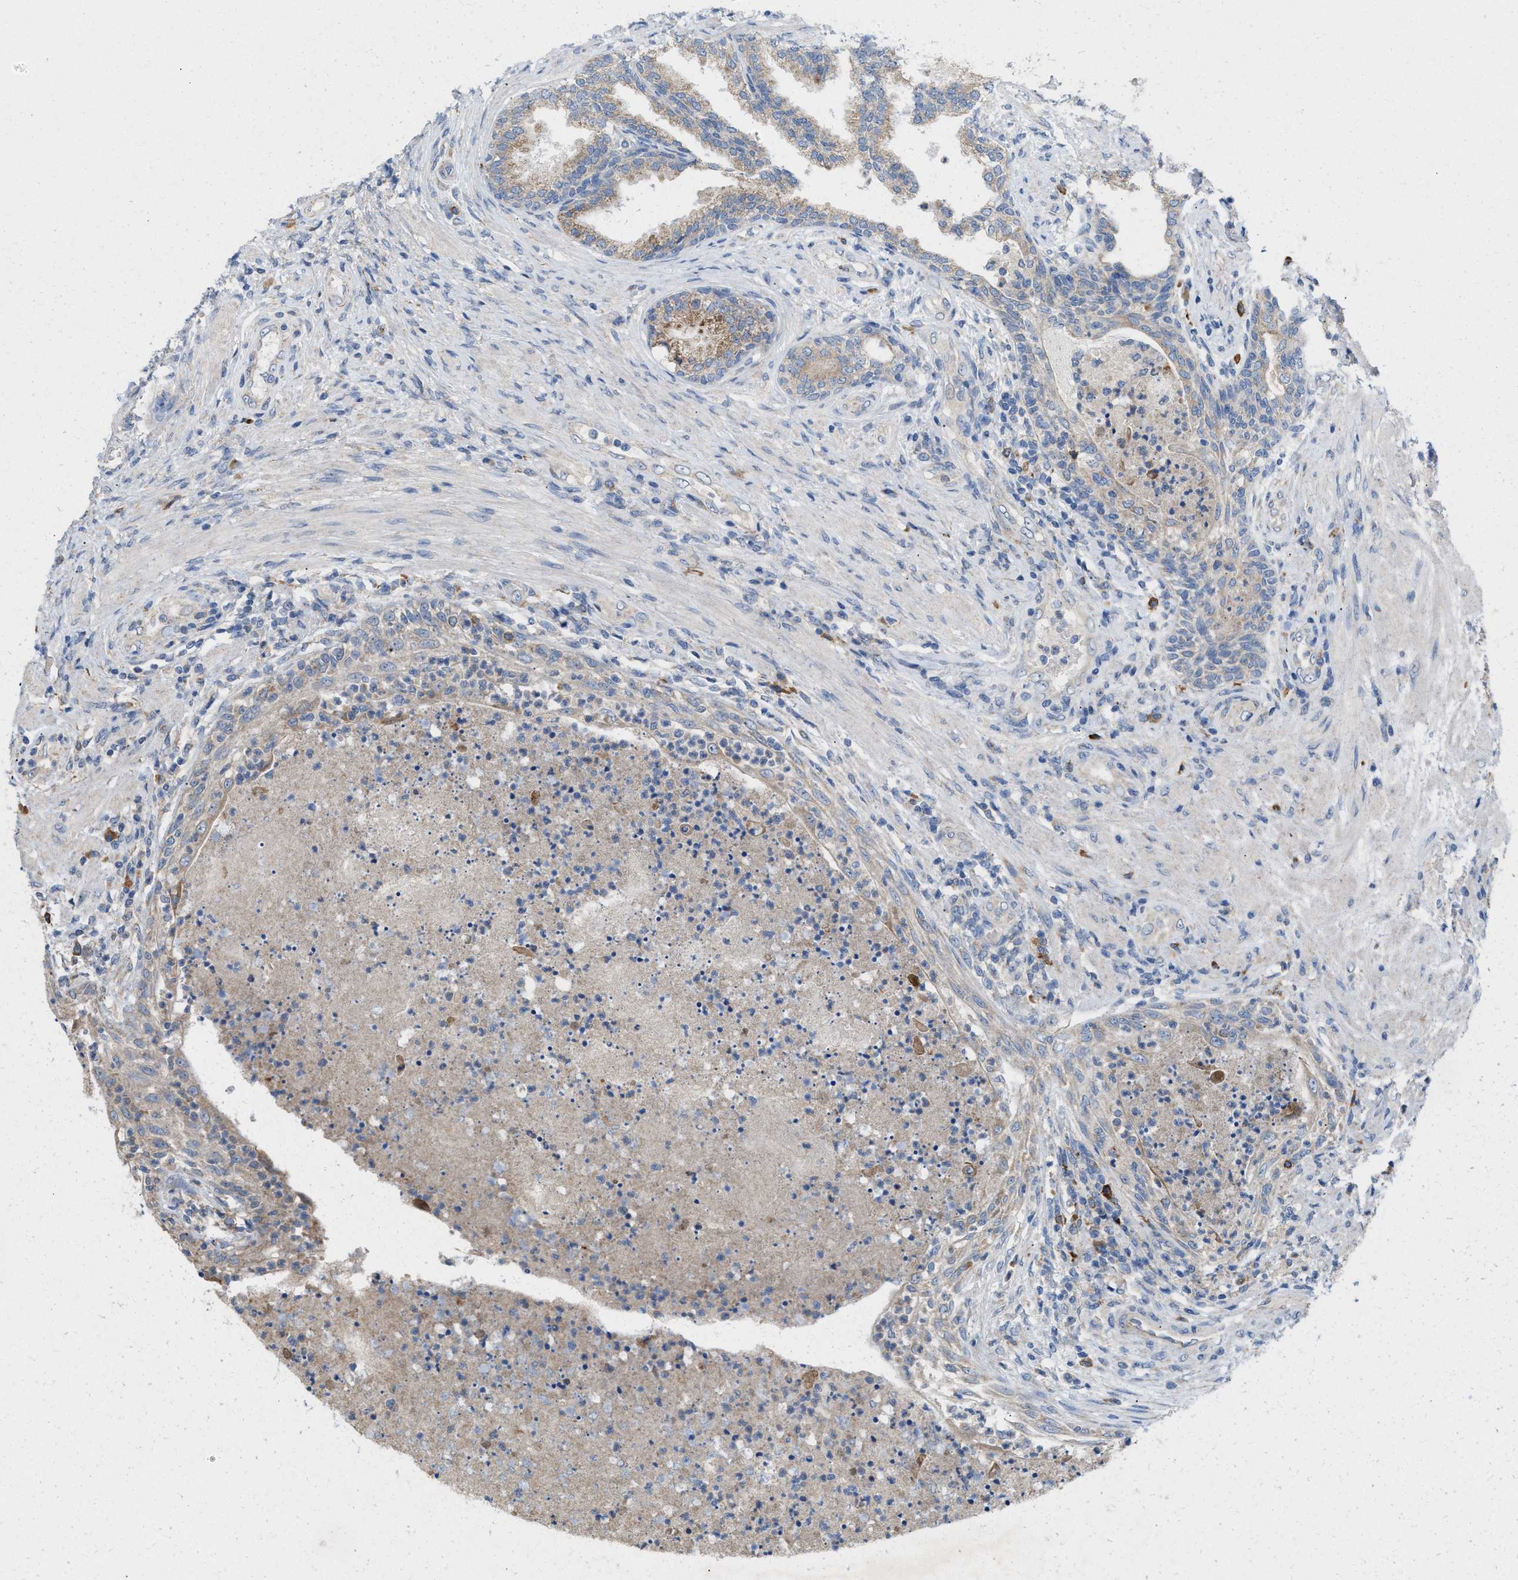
{"staining": {"intensity": "moderate", "quantity": "25%-75%", "location": "cytoplasmic/membranous"}, "tissue": "prostate", "cell_type": "Glandular cells", "image_type": "normal", "snomed": [{"axis": "morphology", "description": "Normal tissue, NOS"}, {"axis": "topography", "description": "Prostate"}], "caption": "Benign prostate demonstrates moderate cytoplasmic/membranous positivity in about 25%-75% of glandular cells, visualized by immunohistochemistry. (Stains: DAB (3,3'-diaminobenzidine) in brown, nuclei in blue, Microscopy: brightfield microscopy at high magnification).", "gene": "DYNC2I1", "patient": {"sex": "male", "age": 76}}